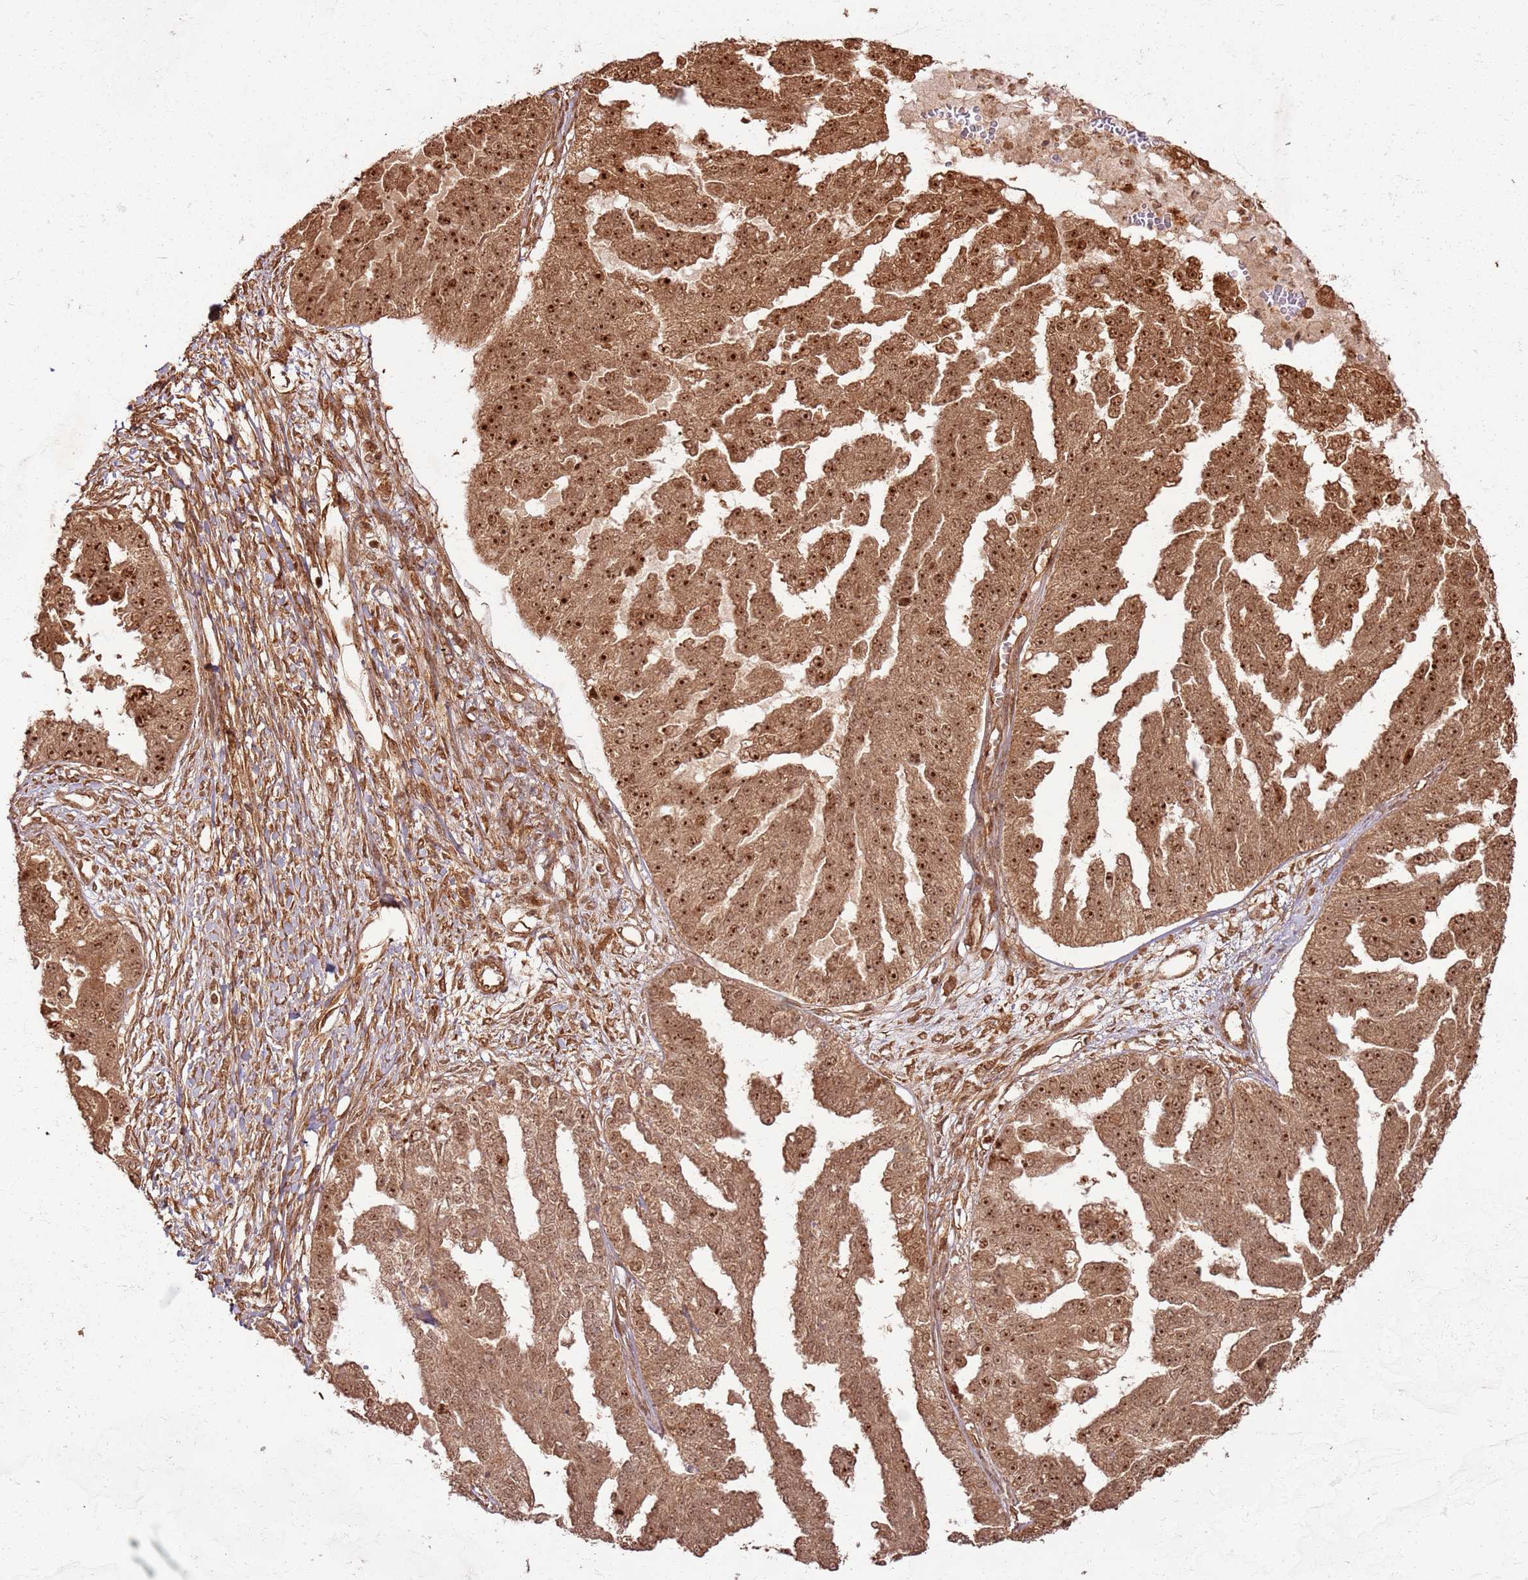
{"staining": {"intensity": "moderate", "quantity": ">75%", "location": "cytoplasmic/membranous,nuclear"}, "tissue": "ovarian cancer", "cell_type": "Tumor cells", "image_type": "cancer", "snomed": [{"axis": "morphology", "description": "Cystadenocarcinoma, serous, NOS"}, {"axis": "topography", "description": "Ovary"}], "caption": "This micrograph displays IHC staining of ovarian cancer, with medium moderate cytoplasmic/membranous and nuclear expression in approximately >75% of tumor cells.", "gene": "TBC1D13", "patient": {"sex": "female", "age": 58}}